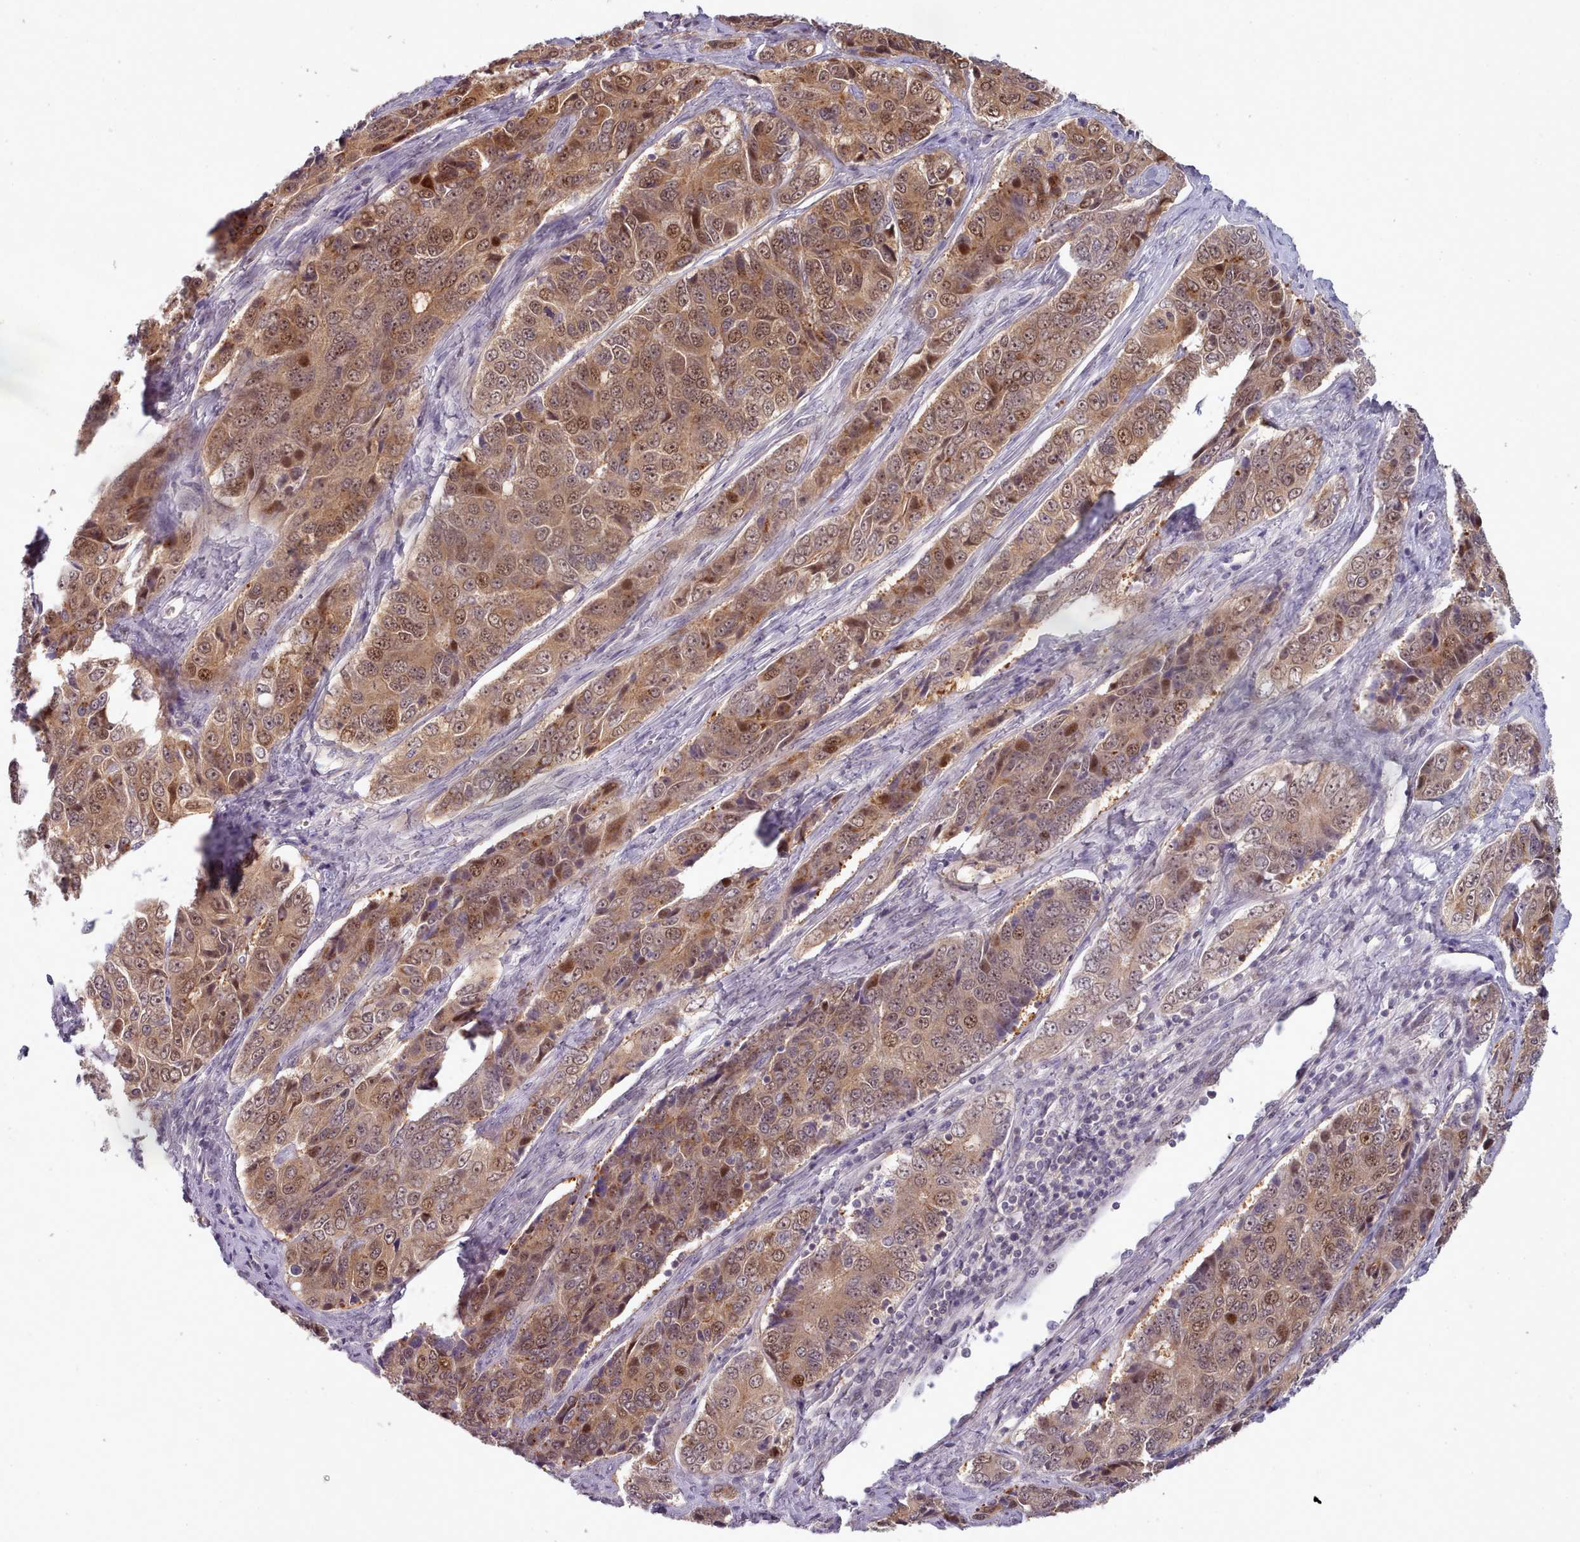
{"staining": {"intensity": "moderate", "quantity": ">75%", "location": "cytoplasmic/membranous,nuclear"}, "tissue": "ovarian cancer", "cell_type": "Tumor cells", "image_type": "cancer", "snomed": [{"axis": "morphology", "description": "Carcinoma, endometroid"}, {"axis": "topography", "description": "Ovary"}], "caption": "Ovarian endometroid carcinoma stained for a protein (brown) reveals moderate cytoplasmic/membranous and nuclear positive expression in approximately >75% of tumor cells.", "gene": "CLNS1A", "patient": {"sex": "female", "age": 51}}